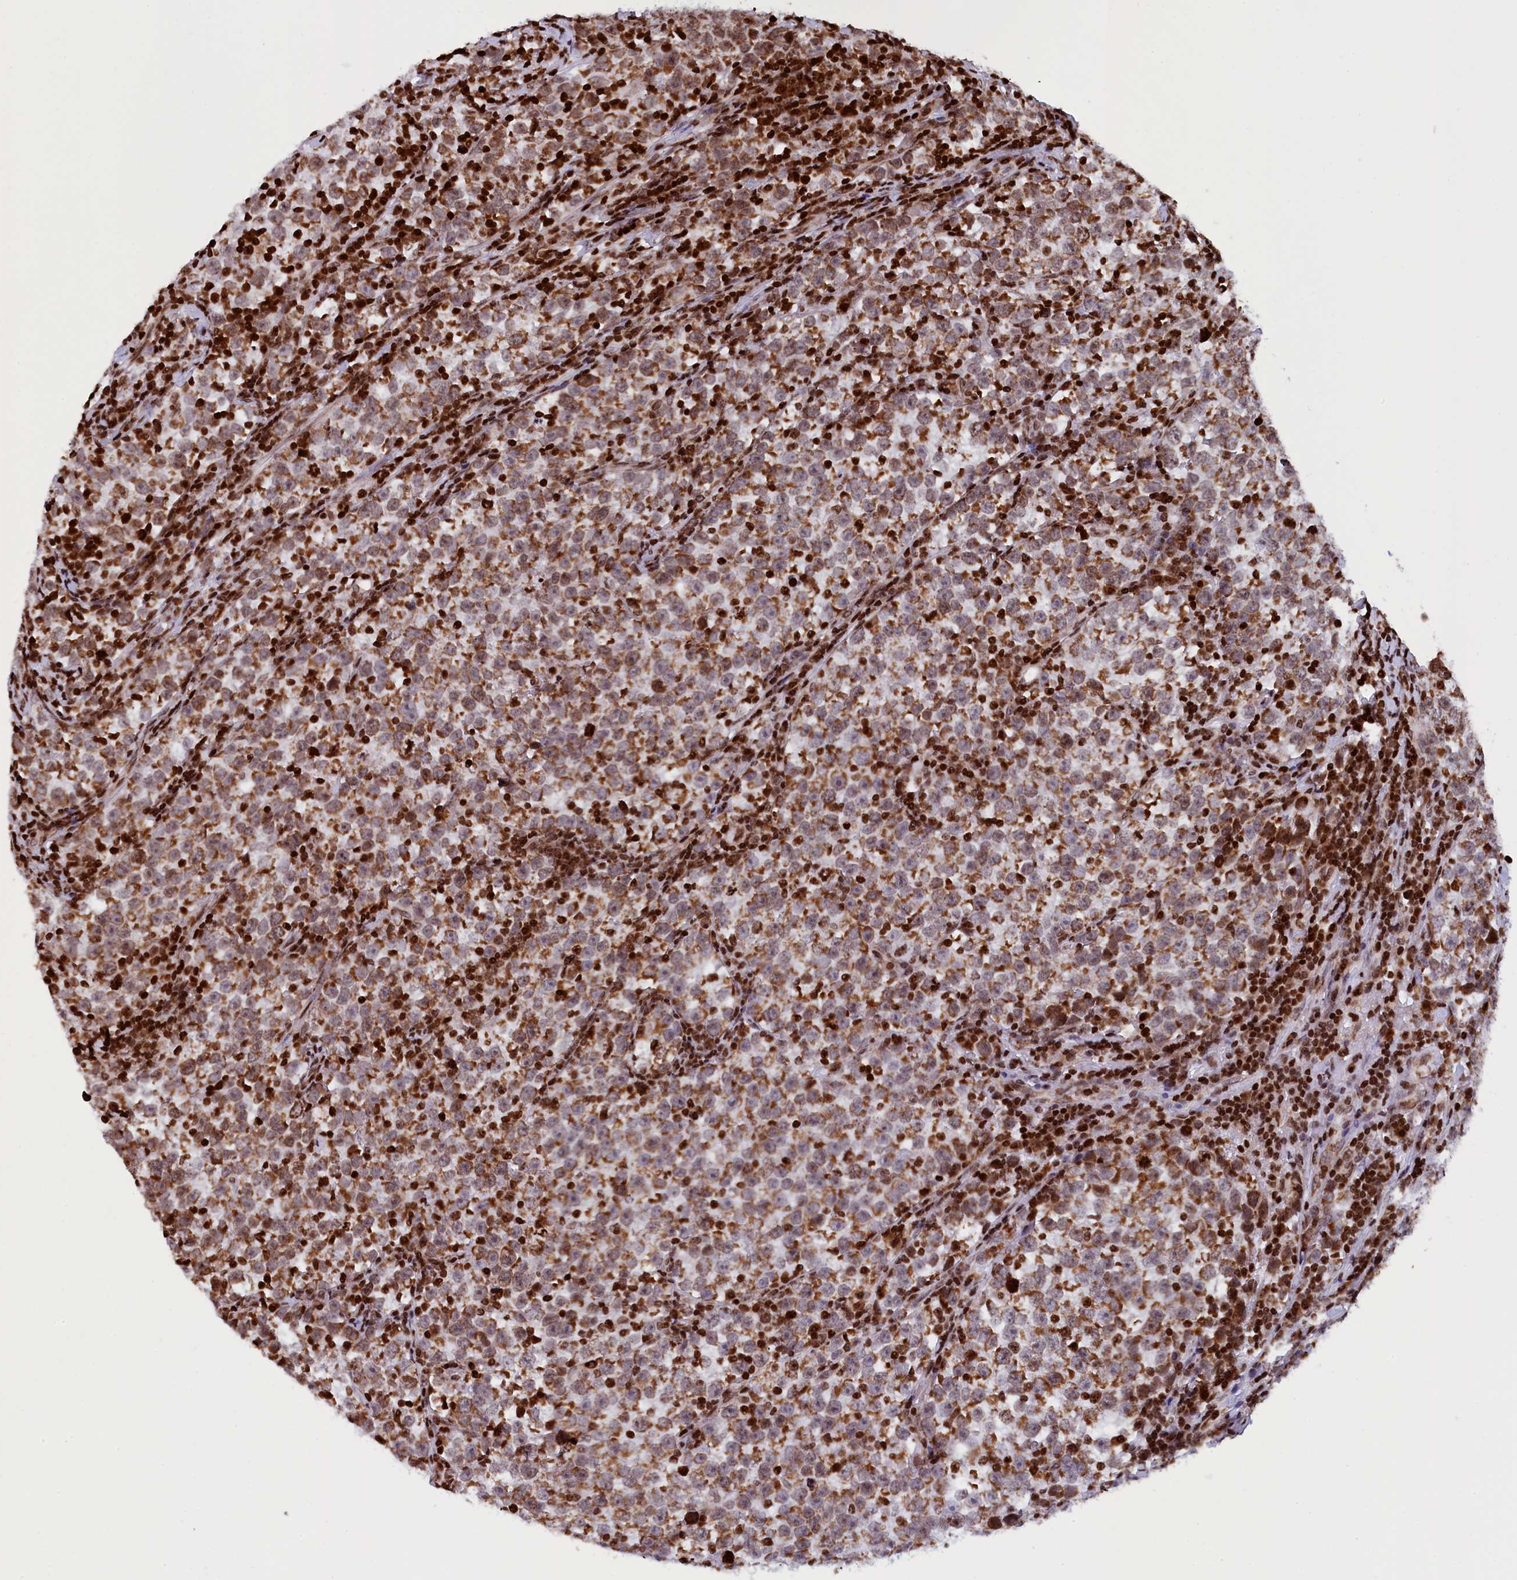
{"staining": {"intensity": "moderate", "quantity": ">75%", "location": "cytoplasmic/membranous"}, "tissue": "testis cancer", "cell_type": "Tumor cells", "image_type": "cancer", "snomed": [{"axis": "morphology", "description": "Normal tissue, NOS"}, {"axis": "morphology", "description": "Seminoma, NOS"}, {"axis": "topography", "description": "Testis"}], "caption": "Protein positivity by IHC reveals moderate cytoplasmic/membranous expression in approximately >75% of tumor cells in testis cancer (seminoma).", "gene": "TIMM29", "patient": {"sex": "male", "age": 43}}